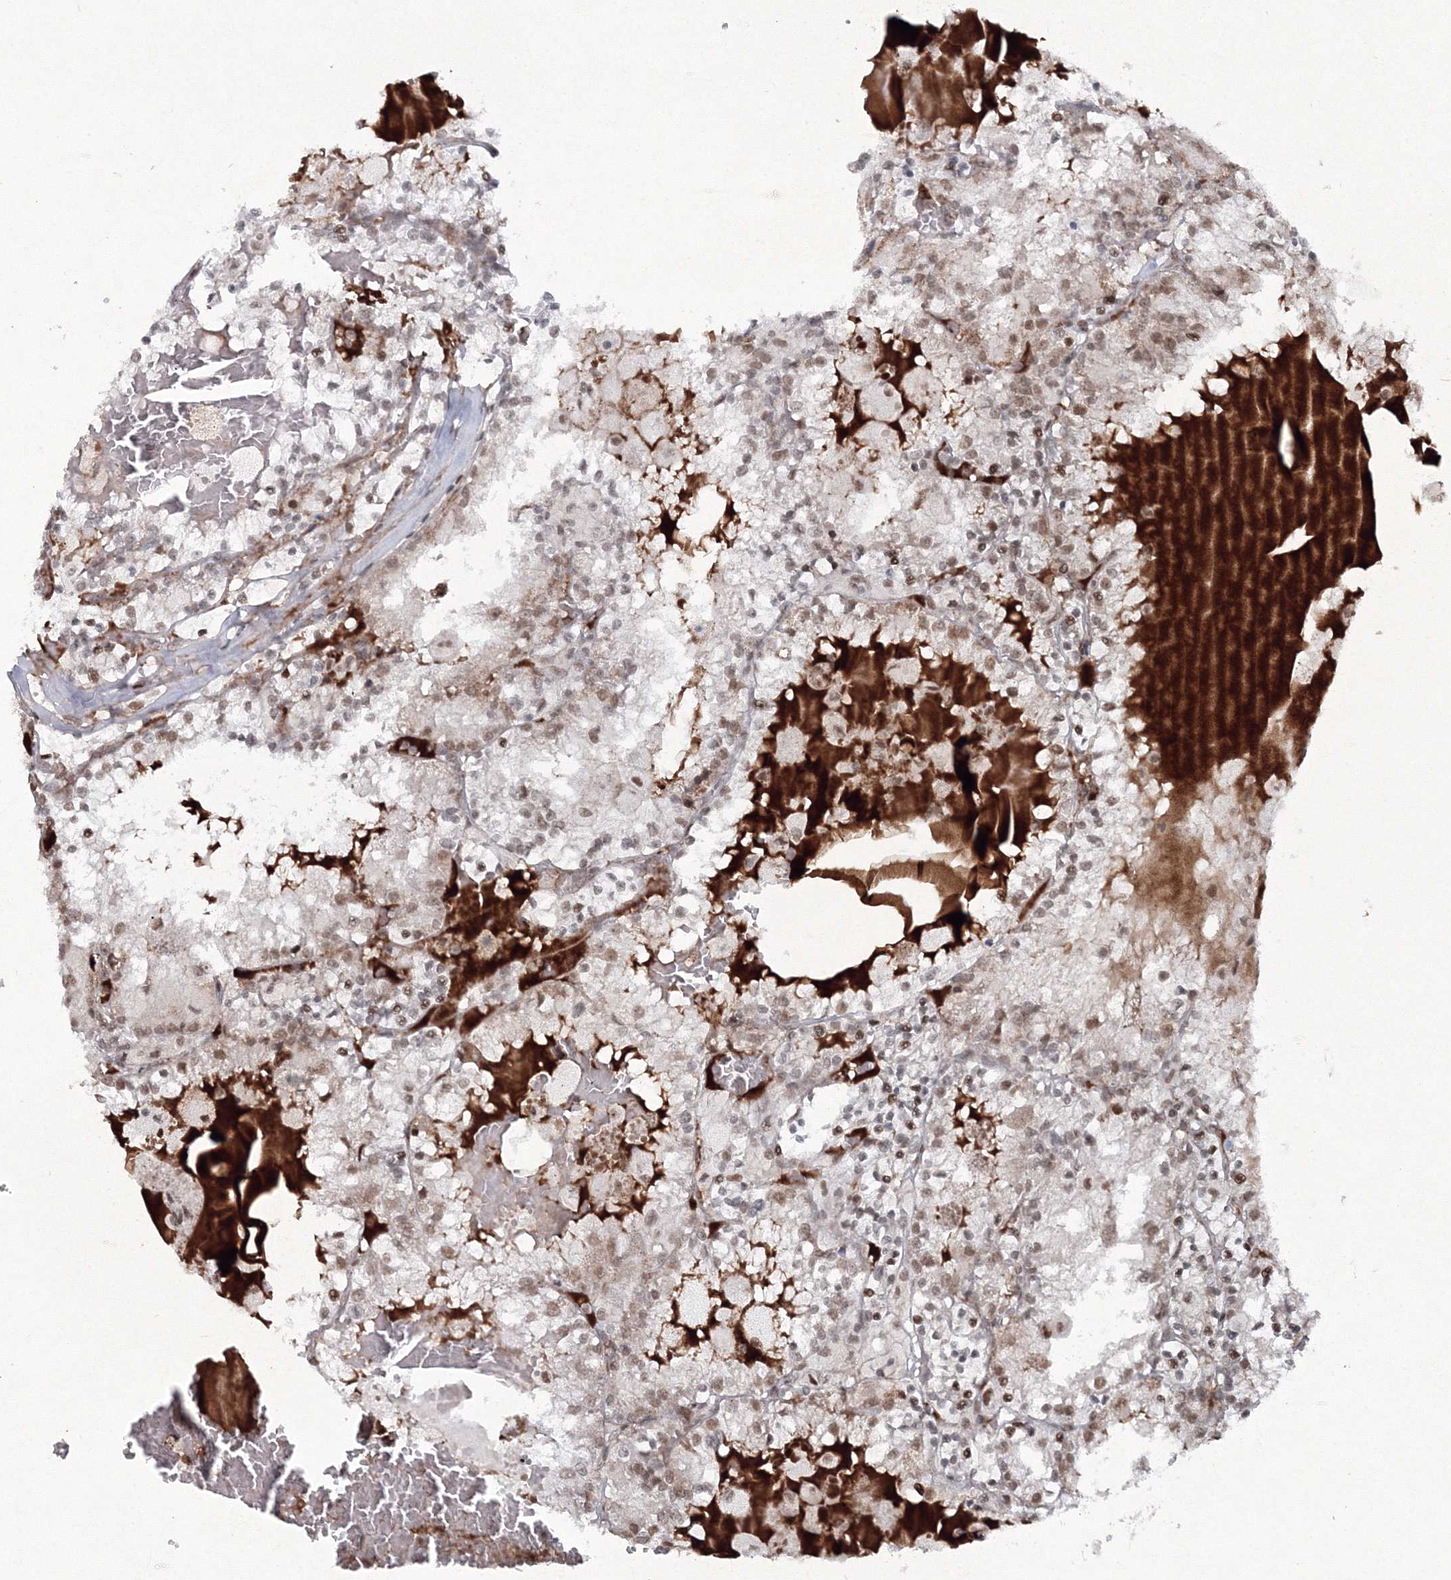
{"staining": {"intensity": "weak", "quantity": ">75%", "location": "nuclear"}, "tissue": "renal cancer", "cell_type": "Tumor cells", "image_type": "cancer", "snomed": [{"axis": "morphology", "description": "Adenocarcinoma, NOS"}, {"axis": "topography", "description": "Kidney"}], "caption": "IHC micrograph of neoplastic tissue: adenocarcinoma (renal) stained using IHC shows low levels of weak protein expression localized specifically in the nuclear of tumor cells, appearing as a nuclear brown color.", "gene": "C3orf33", "patient": {"sex": "female", "age": 56}}